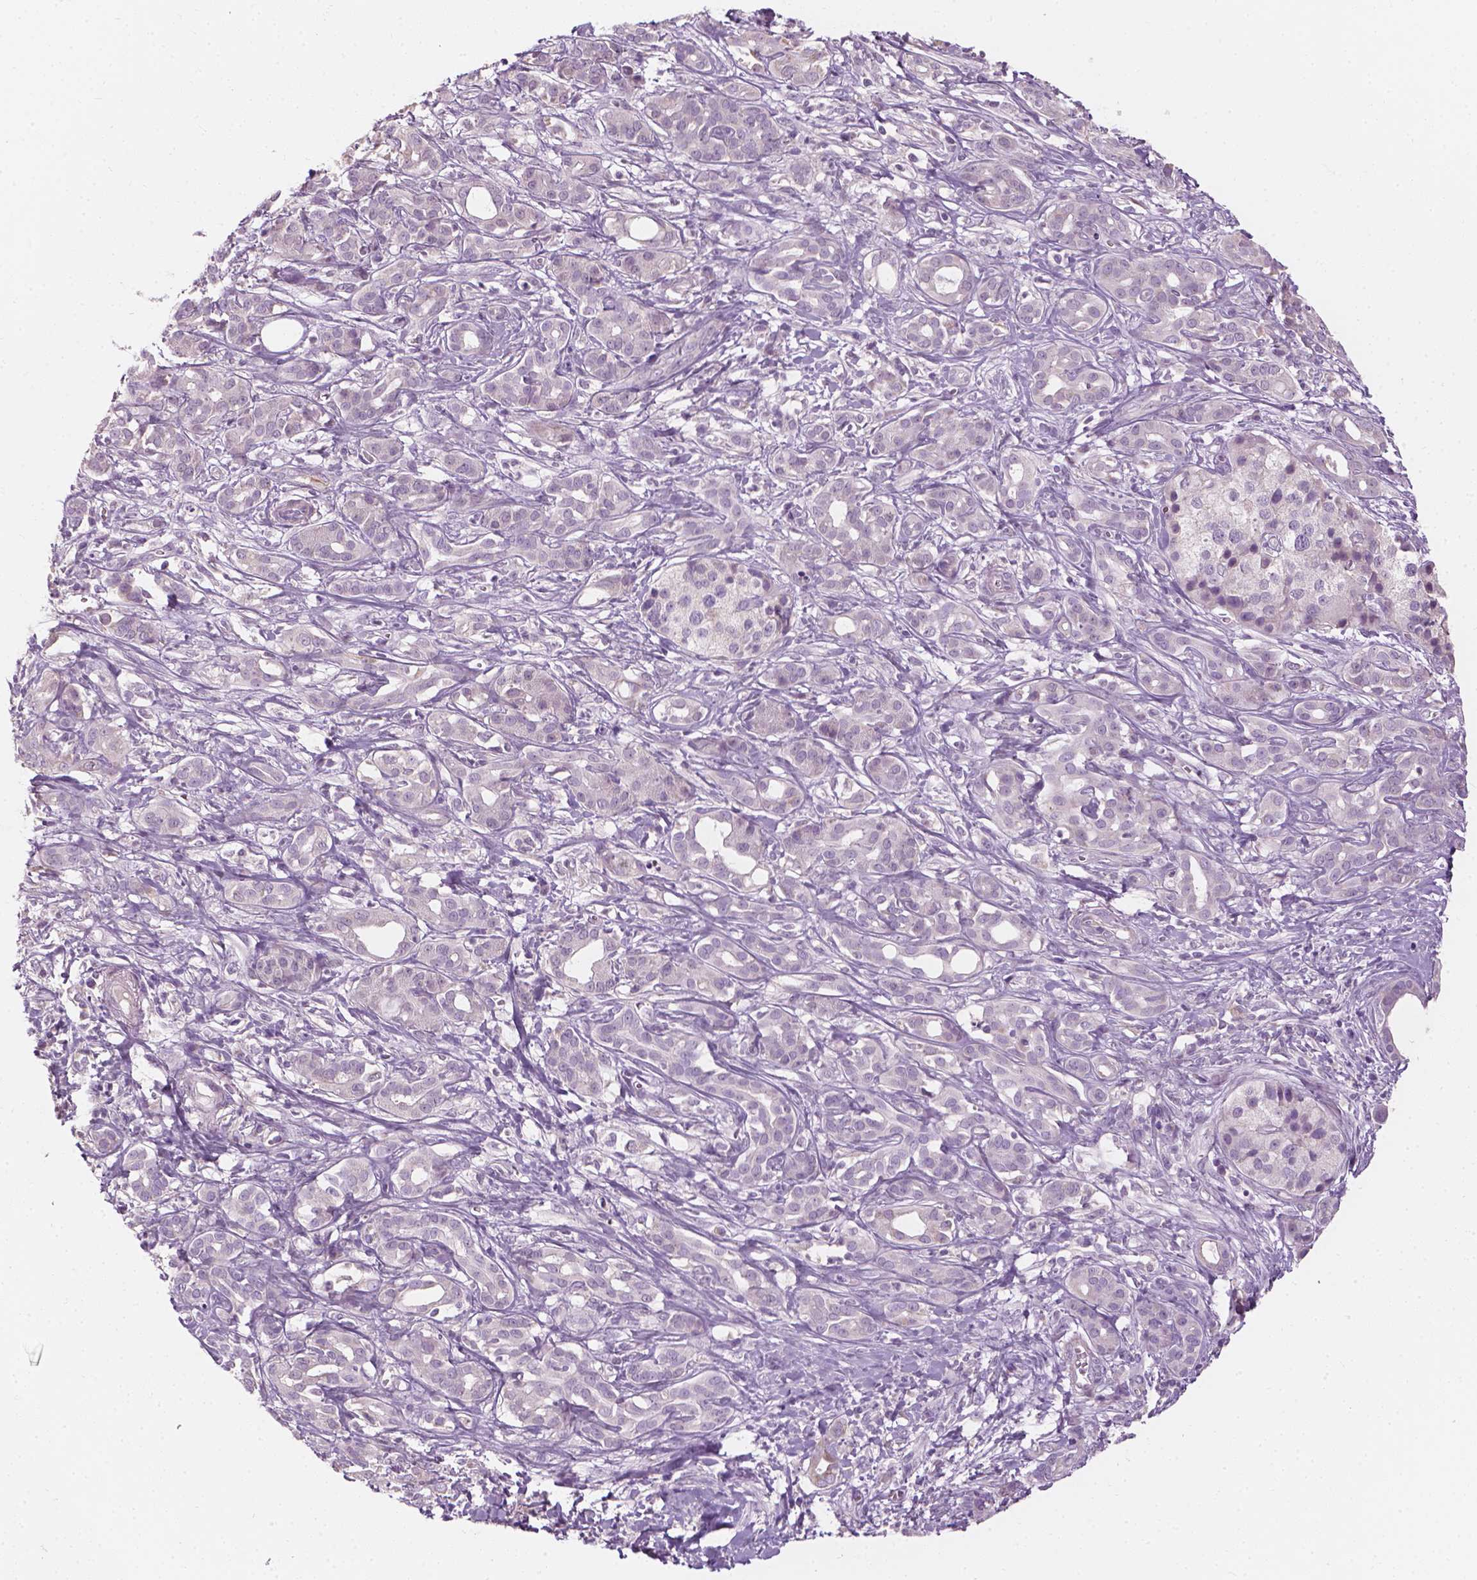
{"staining": {"intensity": "negative", "quantity": "none", "location": "none"}, "tissue": "pancreatic cancer", "cell_type": "Tumor cells", "image_type": "cancer", "snomed": [{"axis": "morphology", "description": "Adenocarcinoma, NOS"}, {"axis": "topography", "description": "Pancreas"}], "caption": "The micrograph demonstrates no significant staining in tumor cells of pancreatic cancer (adenocarcinoma).", "gene": "CFAP126", "patient": {"sex": "male", "age": 61}}